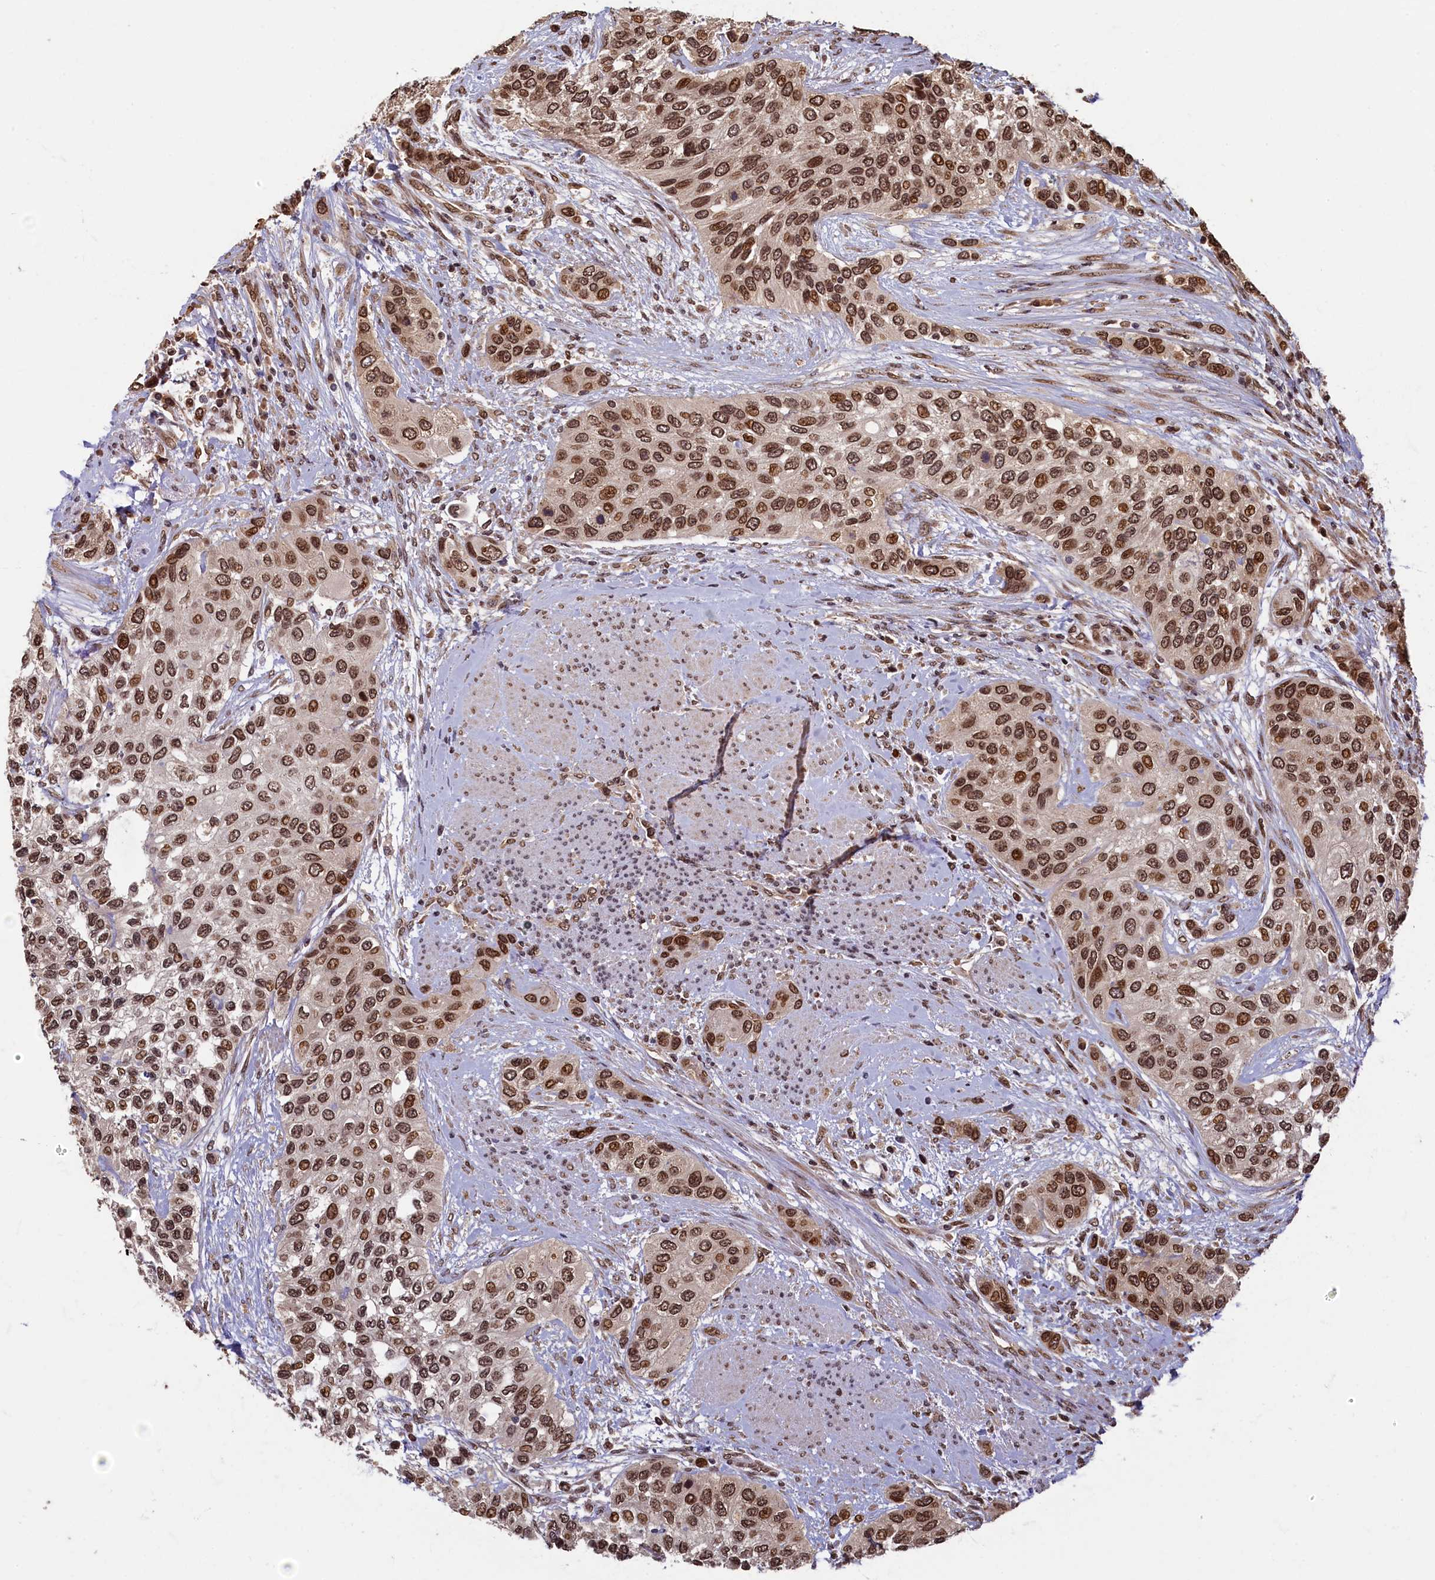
{"staining": {"intensity": "strong", "quantity": ">75%", "location": "nuclear"}, "tissue": "urothelial cancer", "cell_type": "Tumor cells", "image_type": "cancer", "snomed": [{"axis": "morphology", "description": "Normal tissue, NOS"}, {"axis": "morphology", "description": "Urothelial carcinoma, High grade"}, {"axis": "topography", "description": "Vascular tissue"}, {"axis": "topography", "description": "Urinary bladder"}], "caption": "A photomicrograph of human urothelial cancer stained for a protein displays strong nuclear brown staining in tumor cells.", "gene": "CKAP2L", "patient": {"sex": "female", "age": 56}}